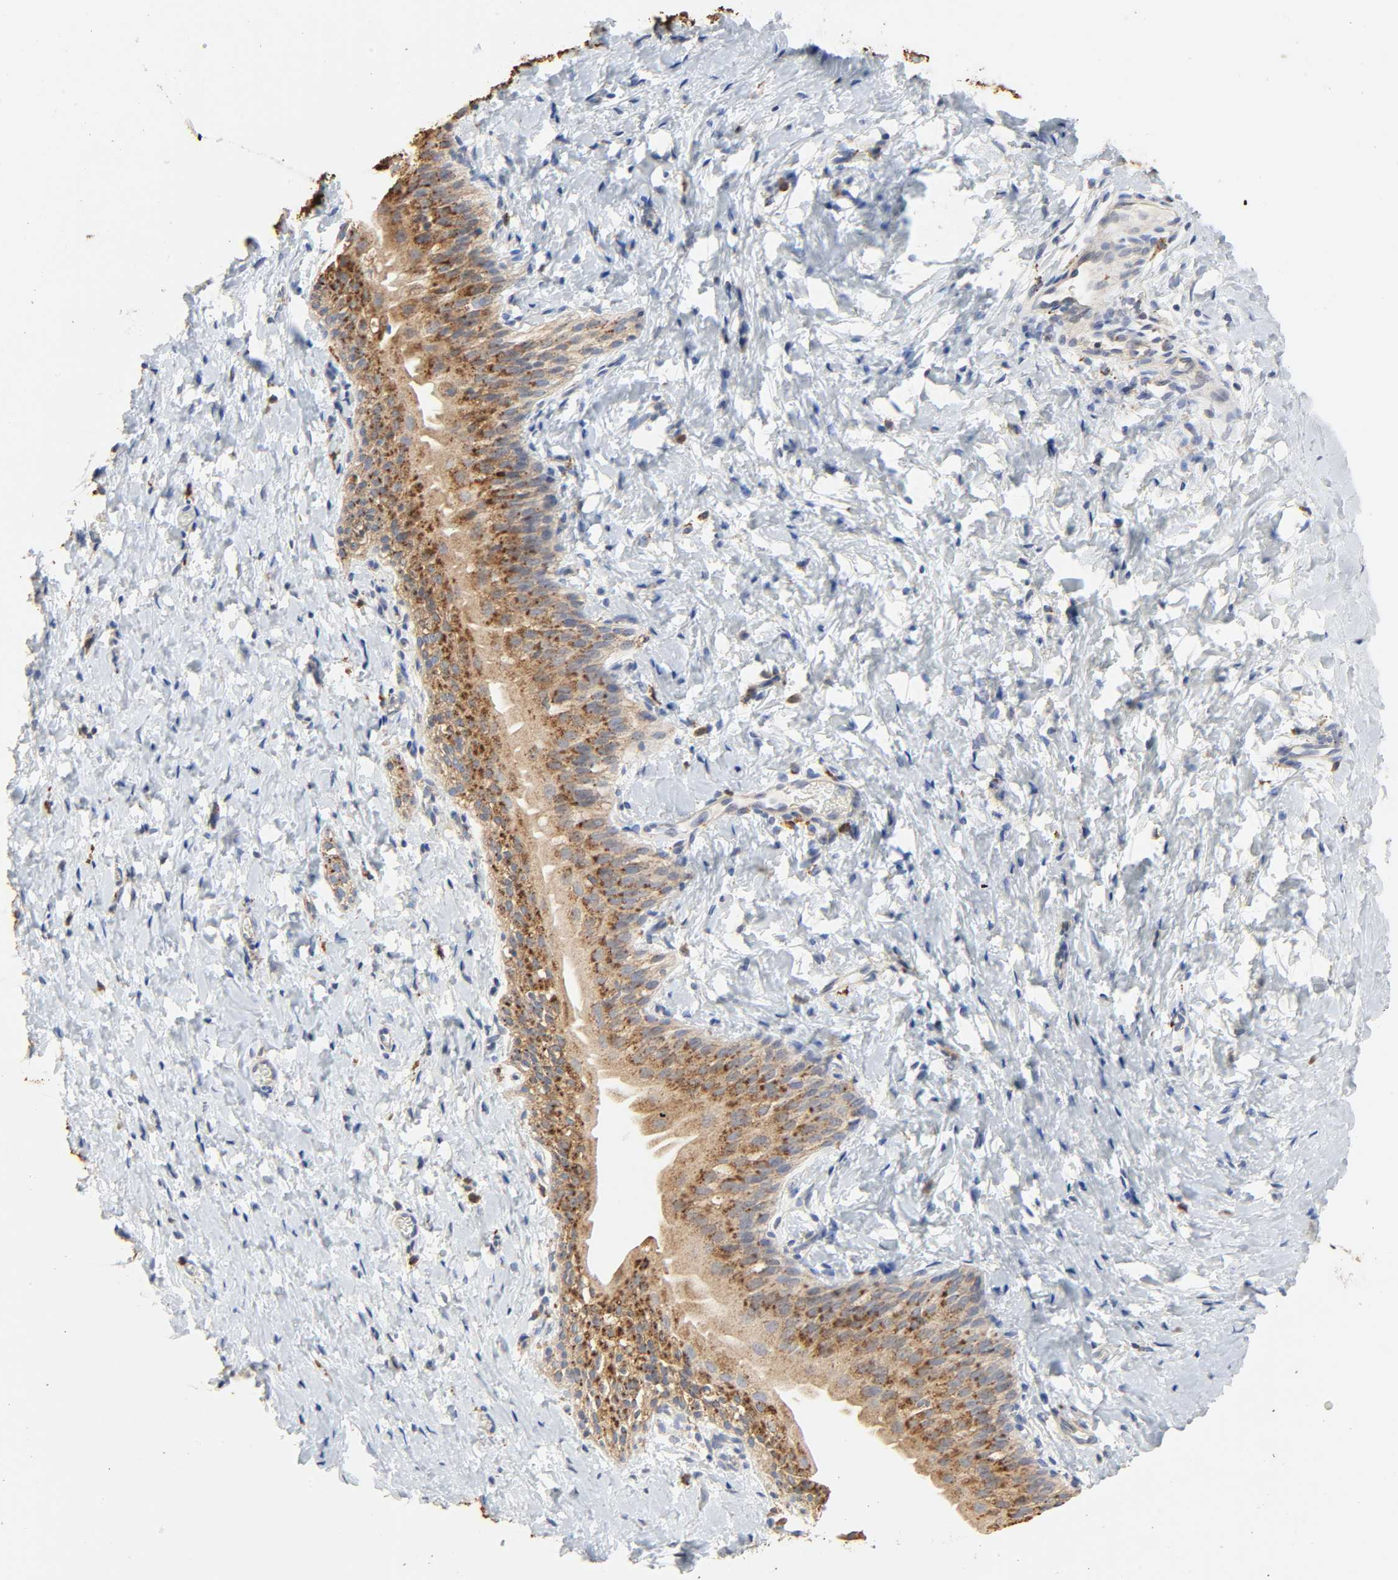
{"staining": {"intensity": "weak", "quantity": ">75%", "location": "cytoplasmic/membranous"}, "tissue": "smooth muscle", "cell_type": "Smooth muscle cells", "image_type": "normal", "snomed": [{"axis": "morphology", "description": "Normal tissue, NOS"}, {"axis": "topography", "description": "Smooth muscle"}], "caption": "Smooth muscle stained for a protein exhibits weak cytoplasmic/membranous positivity in smooth muscle cells.", "gene": "CAMK2A", "patient": {"sex": "male", "age": 16}}